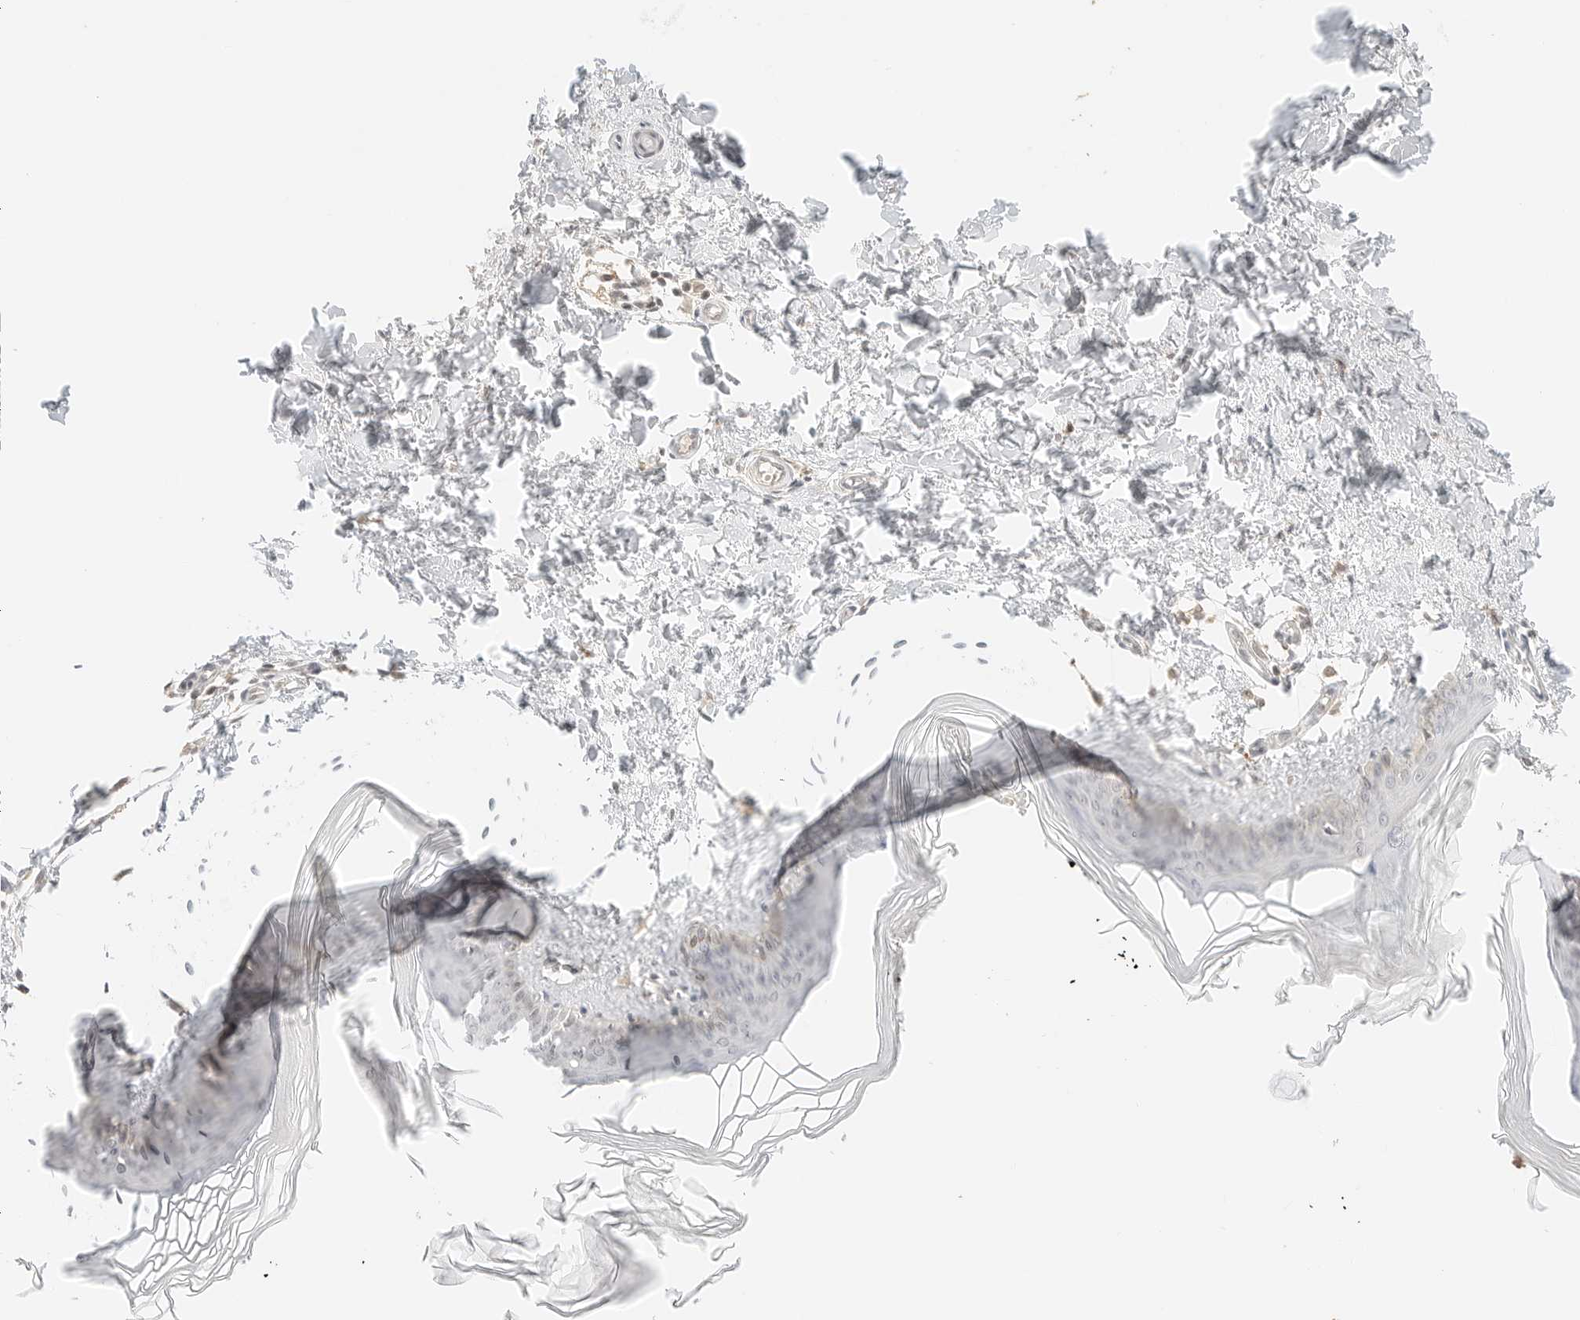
{"staining": {"intensity": "negative", "quantity": "none", "location": "none"}, "tissue": "skin", "cell_type": "Fibroblasts", "image_type": "normal", "snomed": [{"axis": "morphology", "description": "Normal tissue, NOS"}, {"axis": "topography", "description": "Skin"}], "caption": "Immunohistochemistry (IHC) photomicrograph of unremarkable skin: skin stained with DAB (3,3'-diaminobenzidine) exhibits no significant protein positivity in fibroblasts.", "gene": "RPS6KL1", "patient": {"sex": "female", "age": 27}}